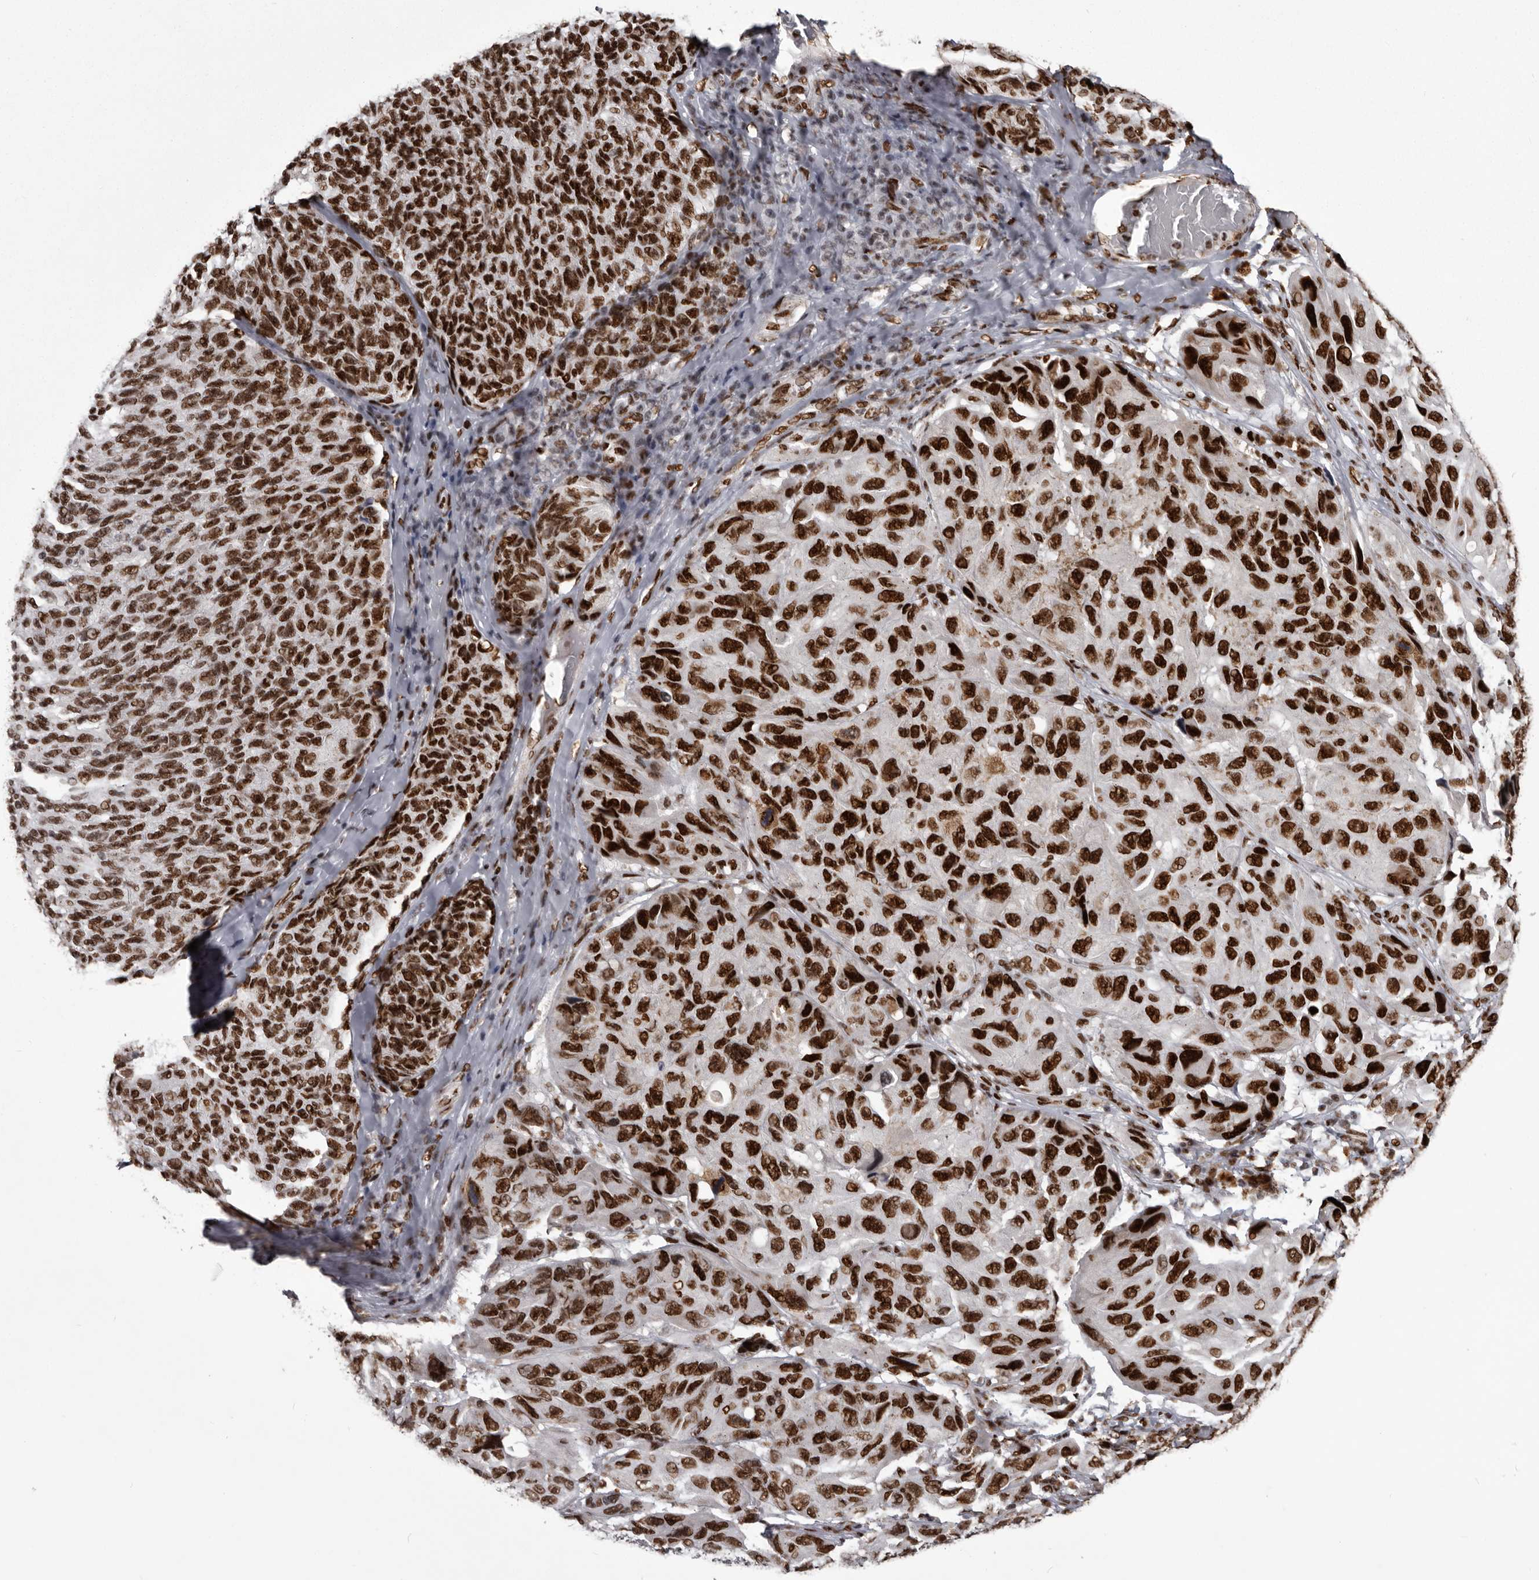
{"staining": {"intensity": "strong", "quantity": ">75%", "location": "nuclear"}, "tissue": "melanoma", "cell_type": "Tumor cells", "image_type": "cancer", "snomed": [{"axis": "morphology", "description": "Malignant melanoma, NOS"}, {"axis": "topography", "description": "Skin"}], "caption": "This histopathology image exhibits melanoma stained with immunohistochemistry to label a protein in brown. The nuclear of tumor cells show strong positivity for the protein. Nuclei are counter-stained blue.", "gene": "NUMA1", "patient": {"sex": "female", "age": 73}}